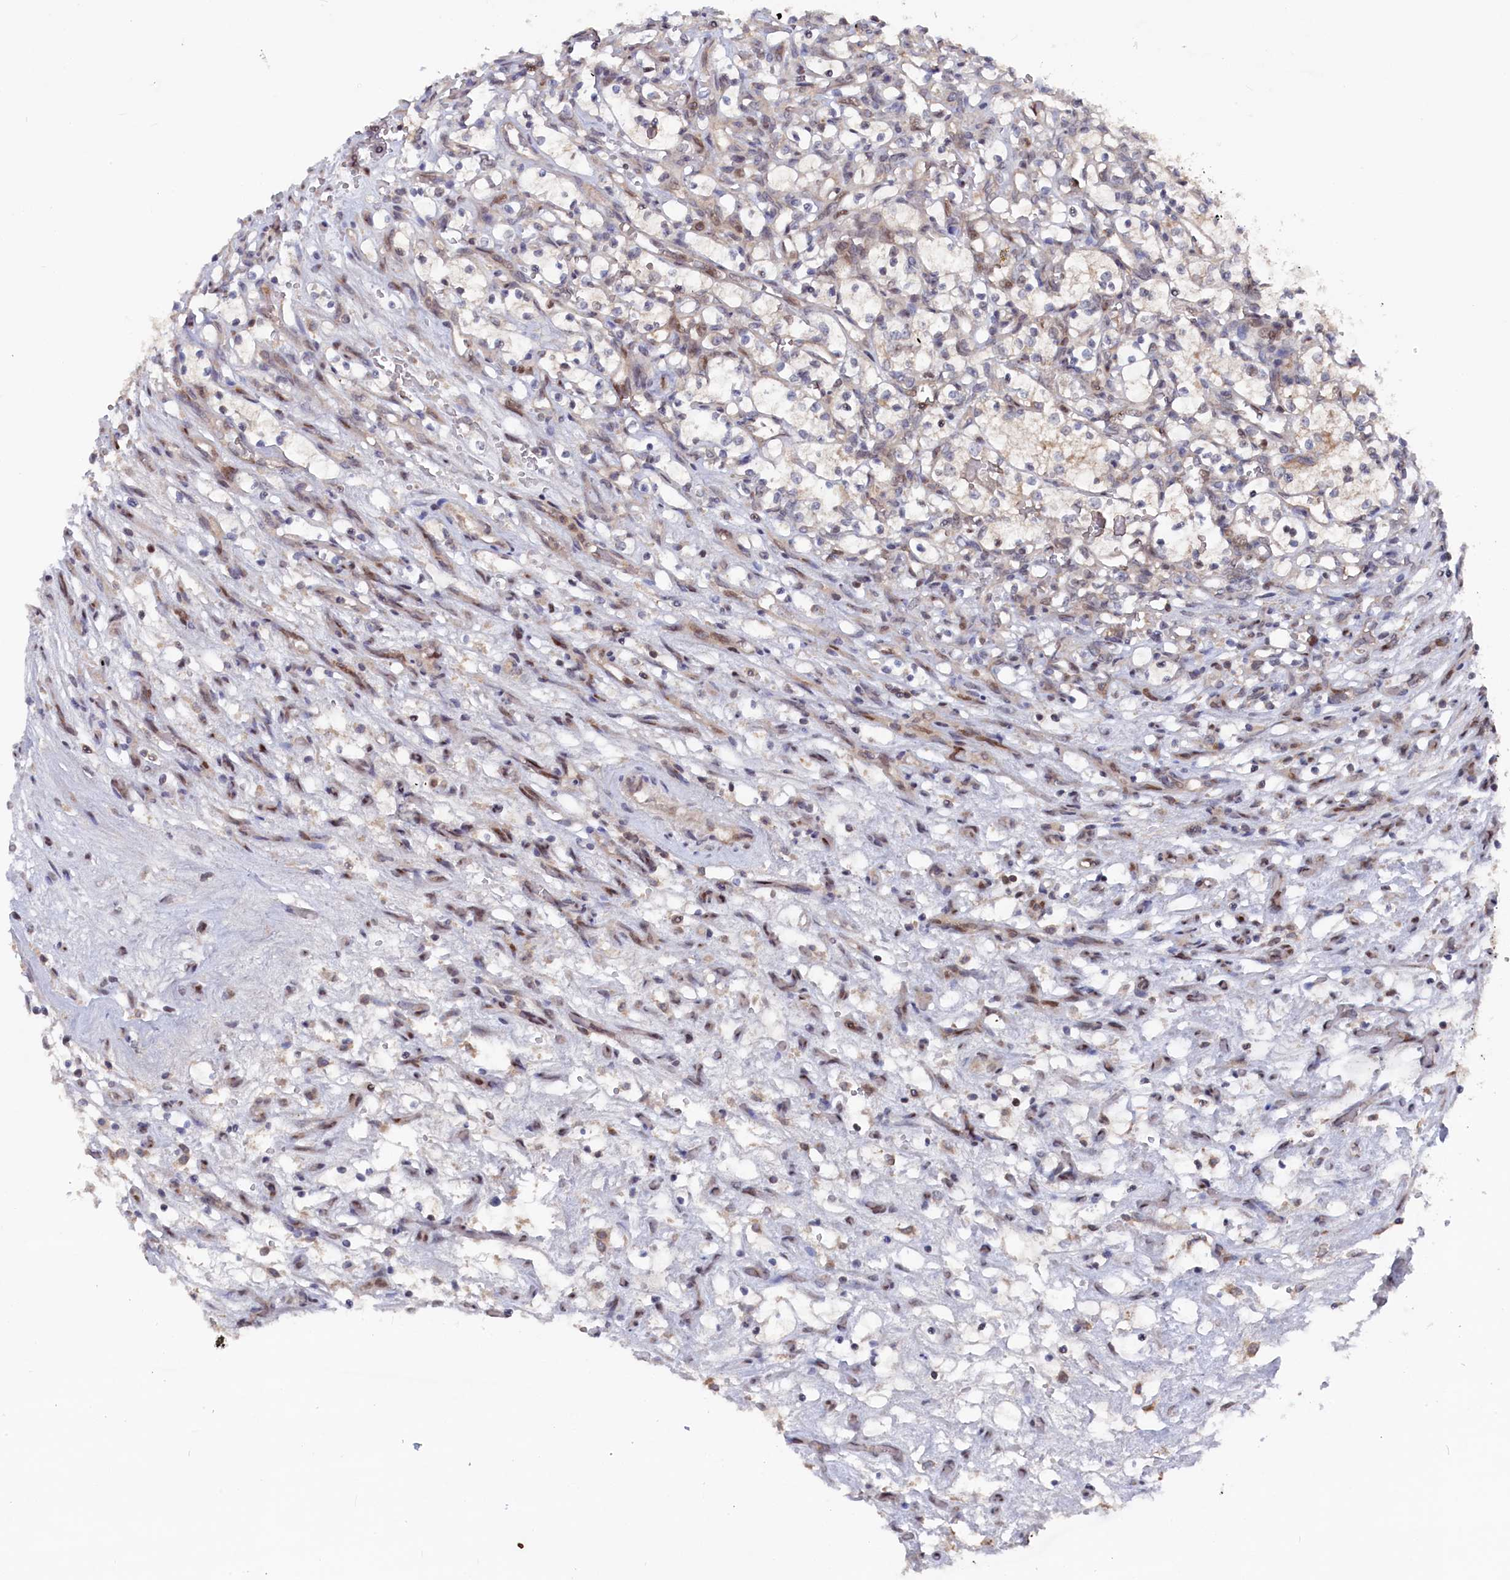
{"staining": {"intensity": "weak", "quantity": "<25%", "location": "nuclear"}, "tissue": "renal cancer", "cell_type": "Tumor cells", "image_type": "cancer", "snomed": [{"axis": "morphology", "description": "Adenocarcinoma, NOS"}, {"axis": "topography", "description": "Kidney"}], "caption": "Tumor cells show no significant expression in adenocarcinoma (renal). The staining is performed using DAB (3,3'-diaminobenzidine) brown chromogen with nuclei counter-stained in using hematoxylin.", "gene": "TMC5", "patient": {"sex": "female", "age": 69}}